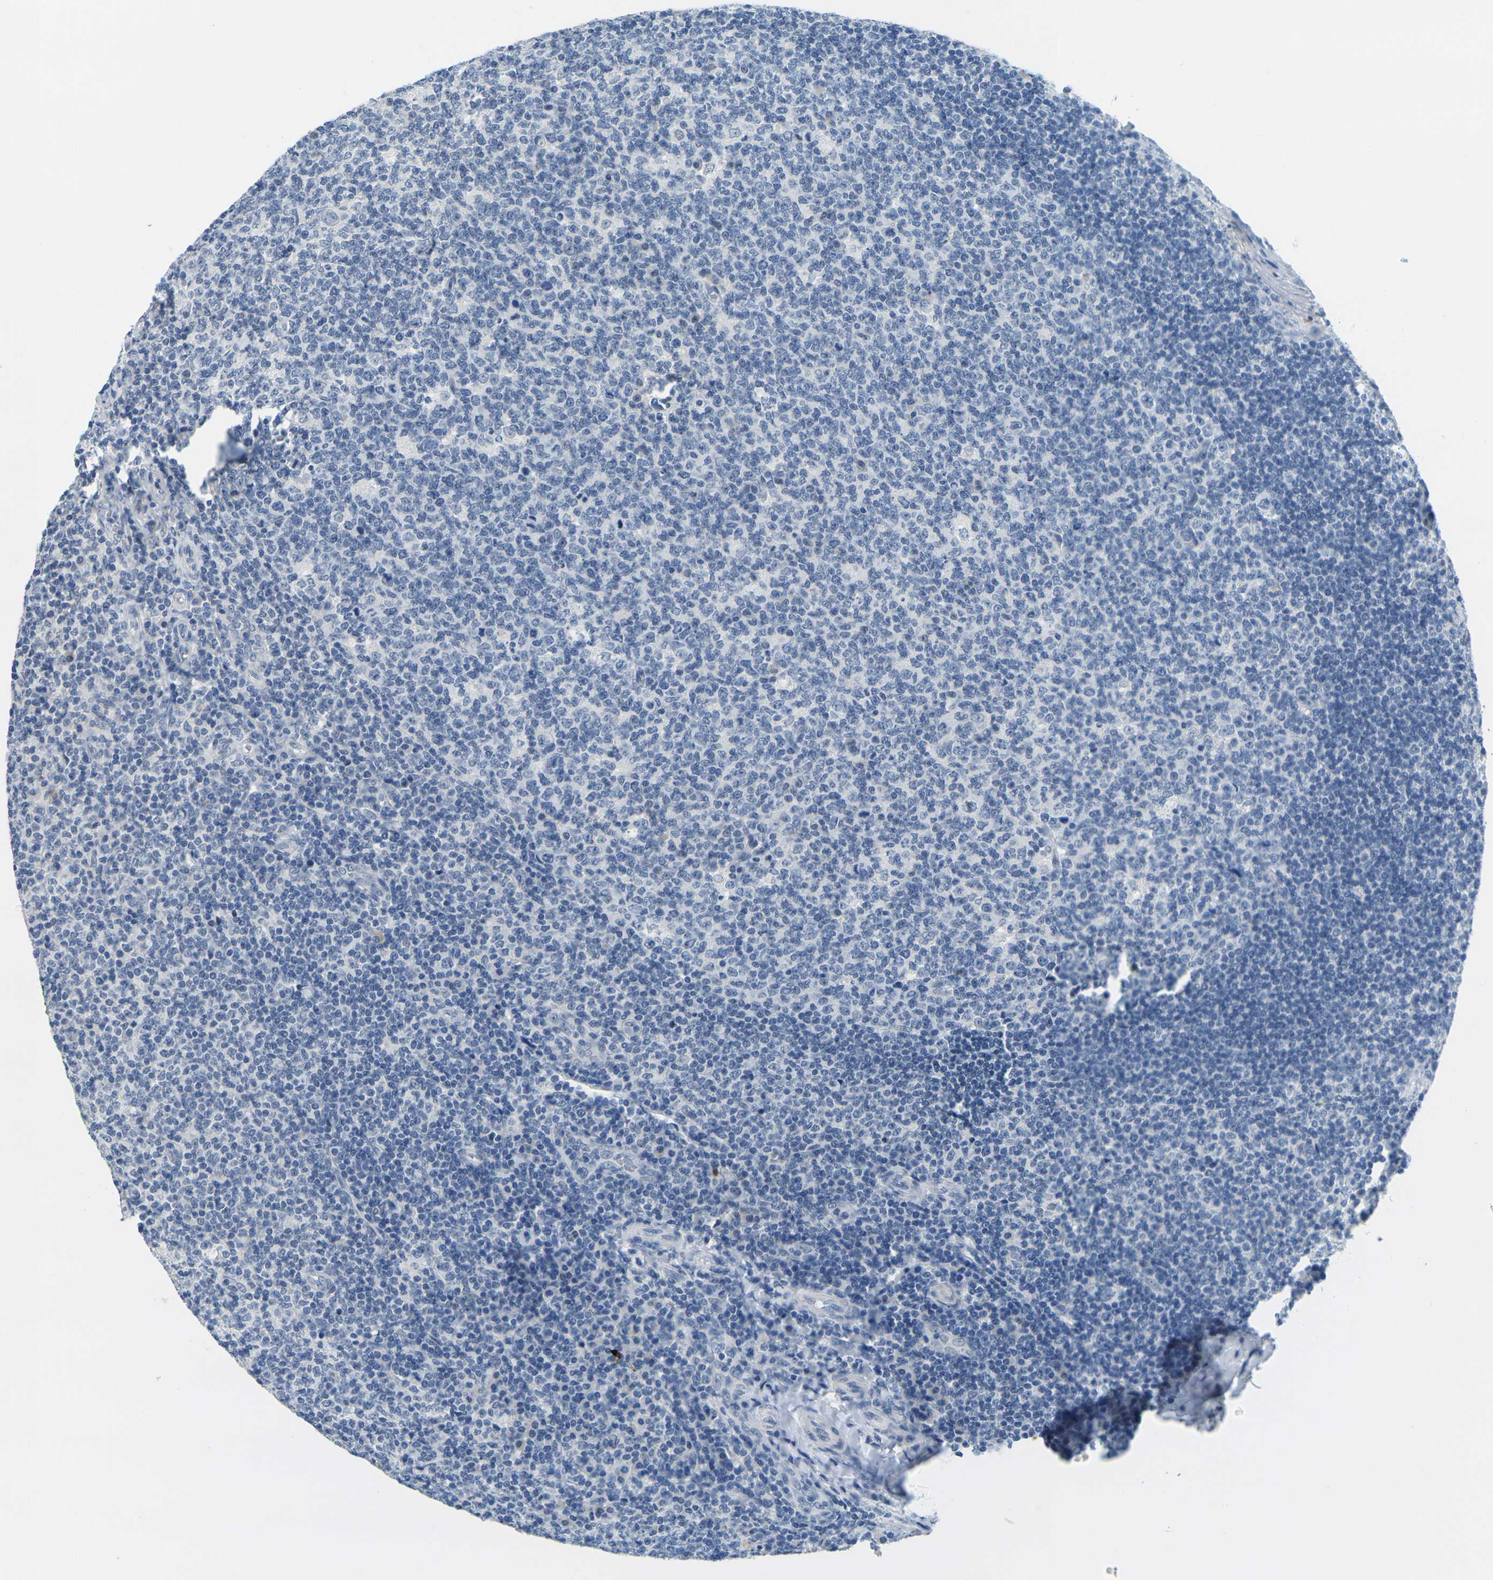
{"staining": {"intensity": "negative", "quantity": "none", "location": "none"}, "tissue": "tonsil", "cell_type": "Germinal center cells", "image_type": "normal", "snomed": [{"axis": "morphology", "description": "Normal tissue, NOS"}, {"axis": "topography", "description": "Tonsil"}], "caption": "Immunohistochemistry (IHC) image of normal tonsil: tonsil stained with DAB reveals no significant protein positivity in germinal center cells.", "gene": "GPR15", "patient": {"sex": "male", "age": 17}}